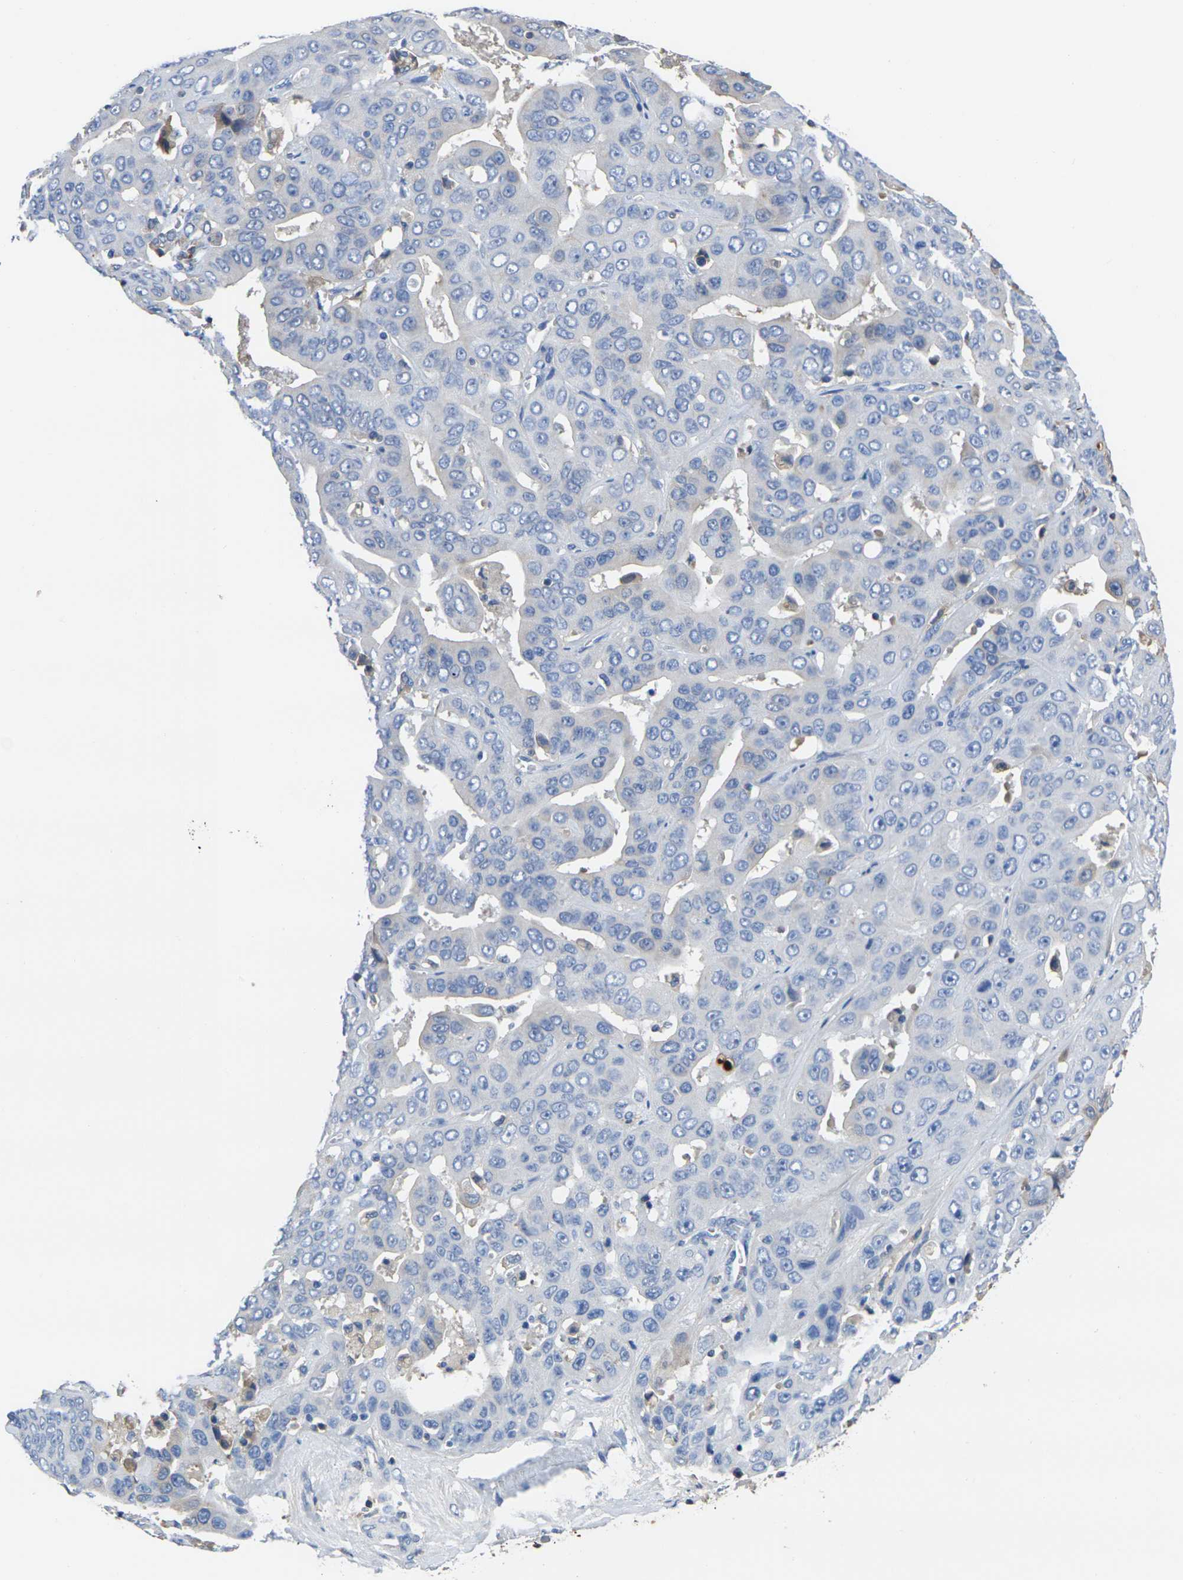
{"staining": {"intensity": "negative", "quantity": "none", "location": "none"}, "tissue": "liver cancer", "cell_type": "Tumor cells", "image_type": "cancer", "snomed": [{"axis": "morphology", "description": "Cholangiocarcinoma"}, {"axis": "topography", "description": "Liver"}], "caption": "A high-resolution photomicrograph shows immunohistochemistry staining of liver cancer (cholangiocarcinoma), which shows no significant staining in tumor cells.", "gene": "GREM2", "patient": {"sex": "female", "age": 52}}